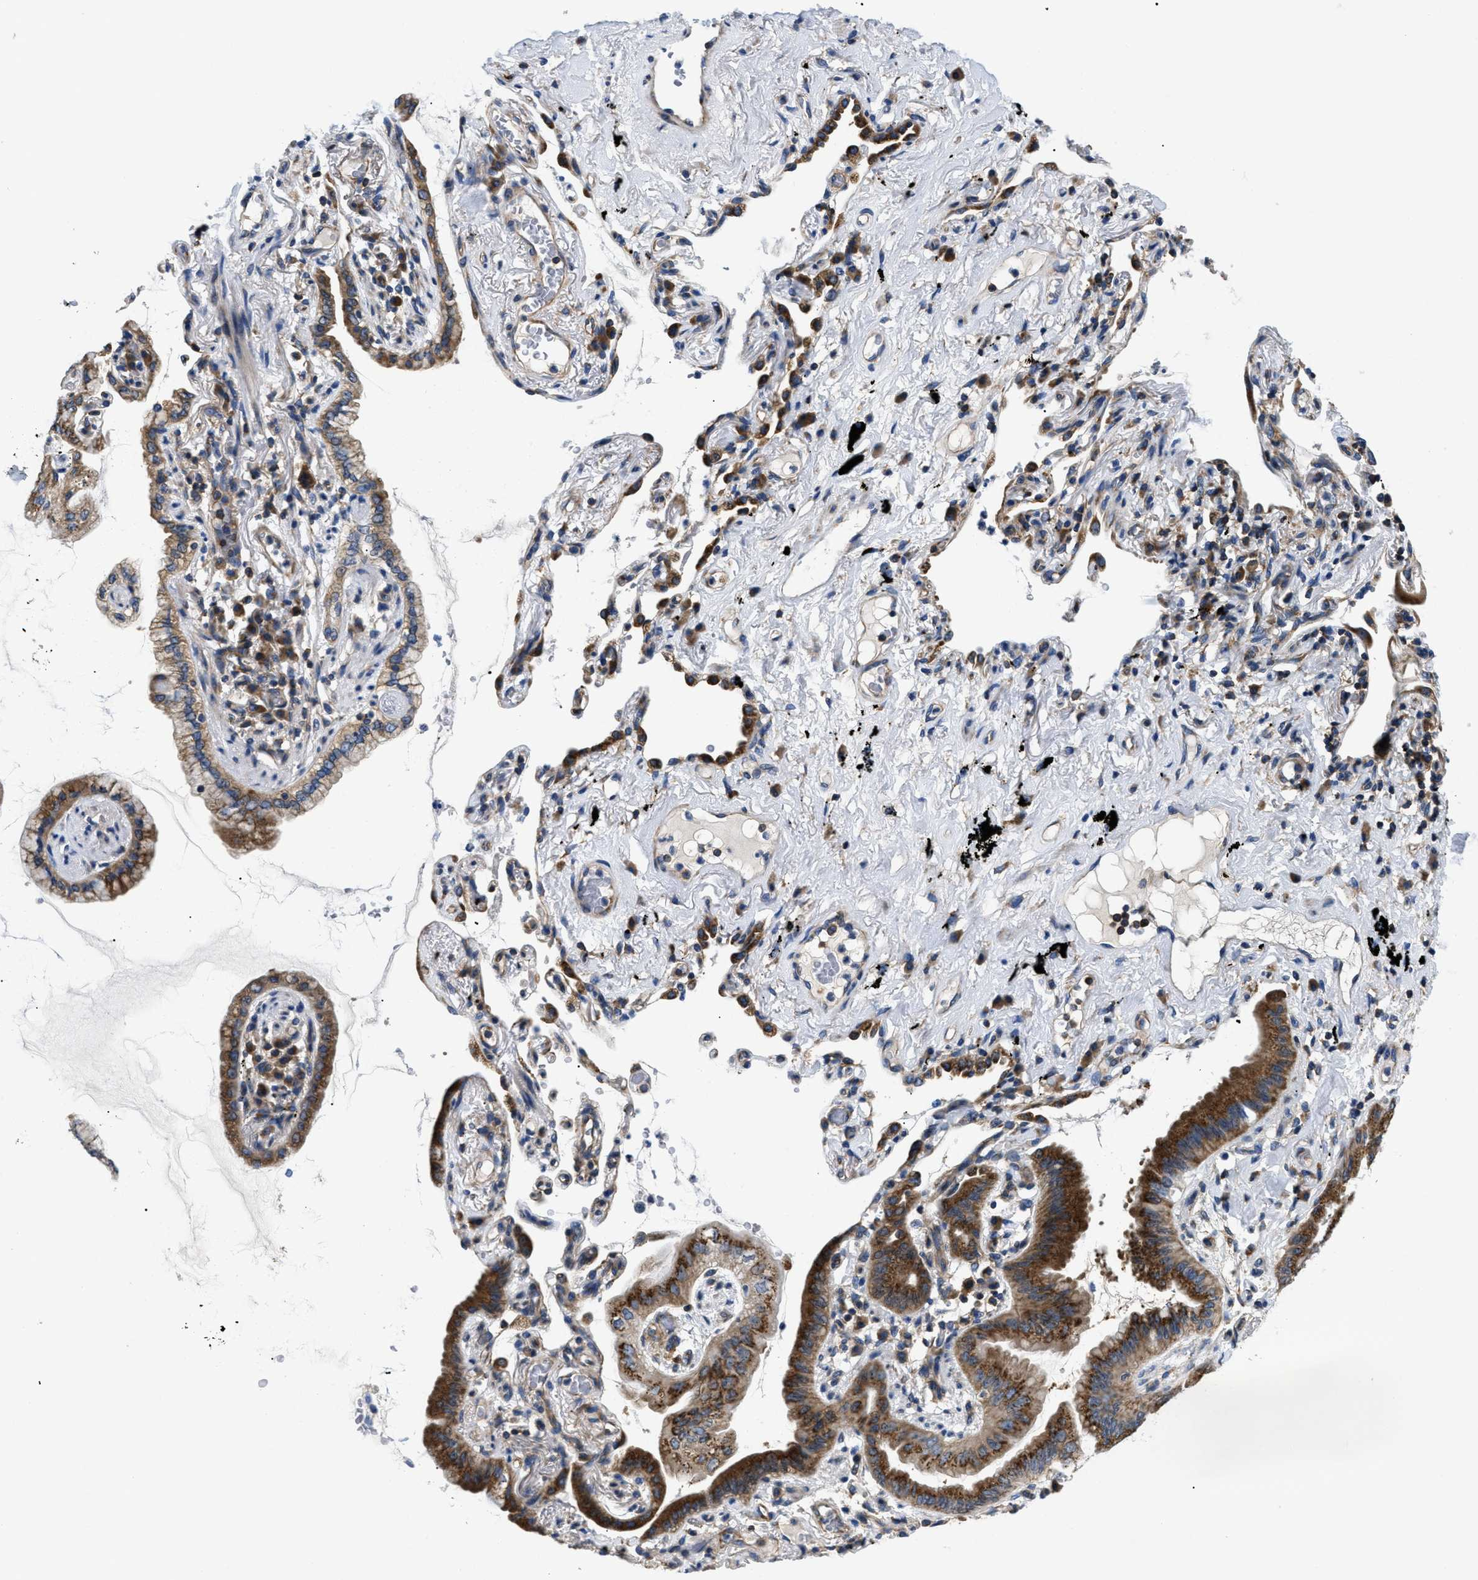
{"staining": {"intensity": "strong", "quantity": ">75%", "location": "cytoplasmic/membranous"}, "tissue": "lung cancer", "cell_type": "Tumor cells", "image_type": "cancer", "snomed": [{"axis": "morphology", "description": "Normal tissue, NOS"}, {"axis": "morphology", "description": "Adenocarcinoma, NOS"}, {"axis": "topography", "description": "Bronchus"}, {"axis": "topography", "description": "Lung"}], "caption": "Protein analysis of adenocarcinoma (lung) tissue exhibits strong cytoplasmic/membranous positivity in about >75% of tumor cells.", "gene": "ABCF1", "patient": {"sex": "female", "age": 70}}